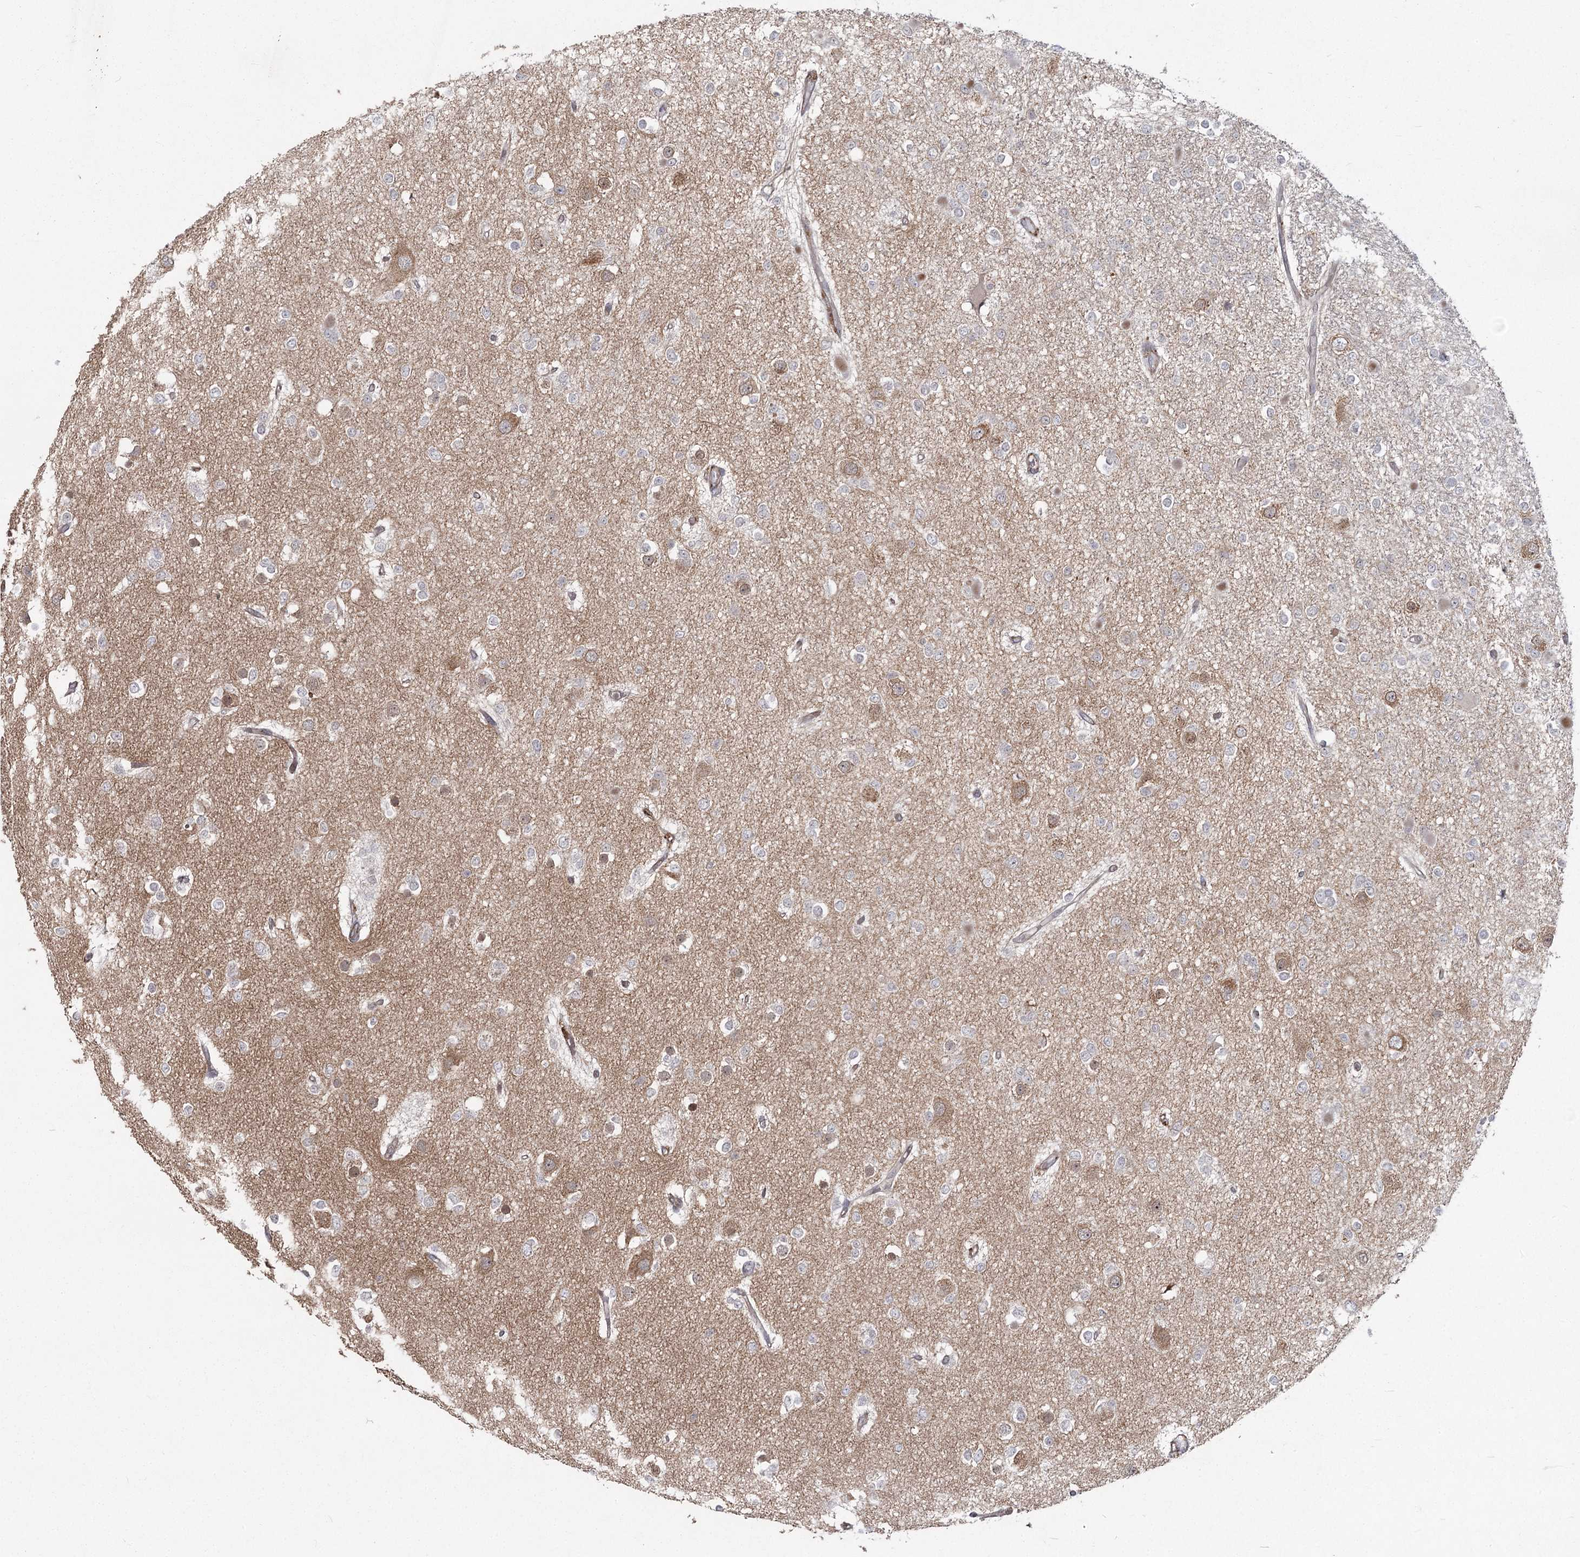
{"staining": {"intensity": "negative", "quantity": "none", "location": "none"}, "tissue": "glioma", "cell_type": "Tumor cells", "image_type": "cancer", "snomed": [{"axis": "morphology", "description": "Glioma, malignant, Low grade"}, {"axis": "topography", "description": "Brain"}], "caption": "Immunohistochemistry micrograph of neoplastic tissue: human malignant glioma (low-grade) stained with DAB (3,3'-diaminobenzidine) exhibits no significant protein staining in tumor cells. The staining was performed using DAB (3,3'-diaminobenzidine) to visualize the protein expression in brown, while the nuclei were stained in blue with hematoxylin (Magnification: 20x).", "gene": "AP2M1", "patient": {"sex": "female", "age": 22}}